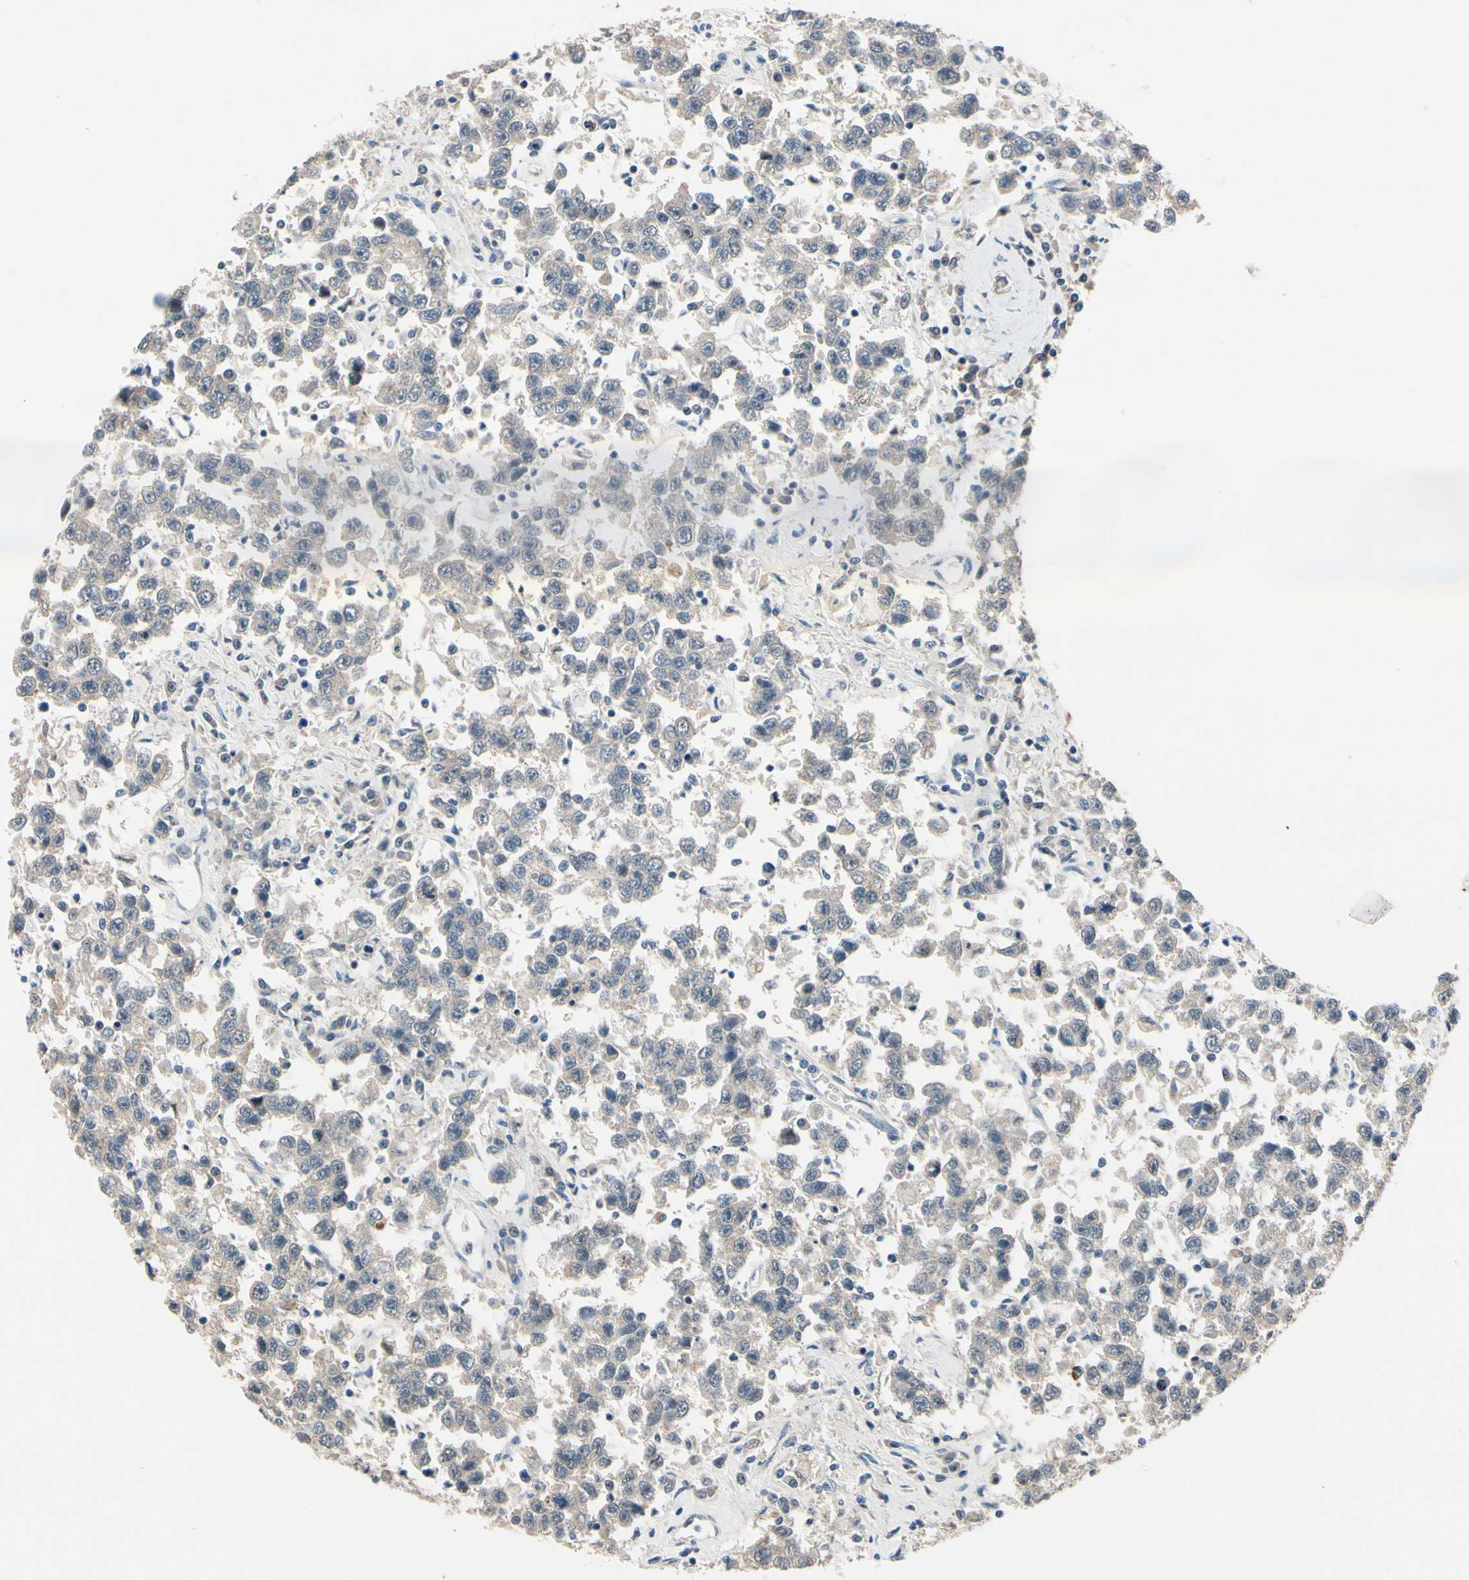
{"staining": {"intensity": "weak", "quantity": ">75%", "location": "cytoplasmic/membranous"}, "tissue": "testis cancer", "cell_type": "Tumor cells", "image_type": "cancer", "snomed": [{"axis": "morphology", "description": "Seminoma, NOS"}, {"axis": "topography", "description": "Testis"}], "caption": "Immunohistochemical staining of testis seminoma displays weak cytoplasmic/membranous protein expression in about >75% of tumor cells.", "gene": "SLC27A6", "patient": {"sex": "male", "age": 41}}